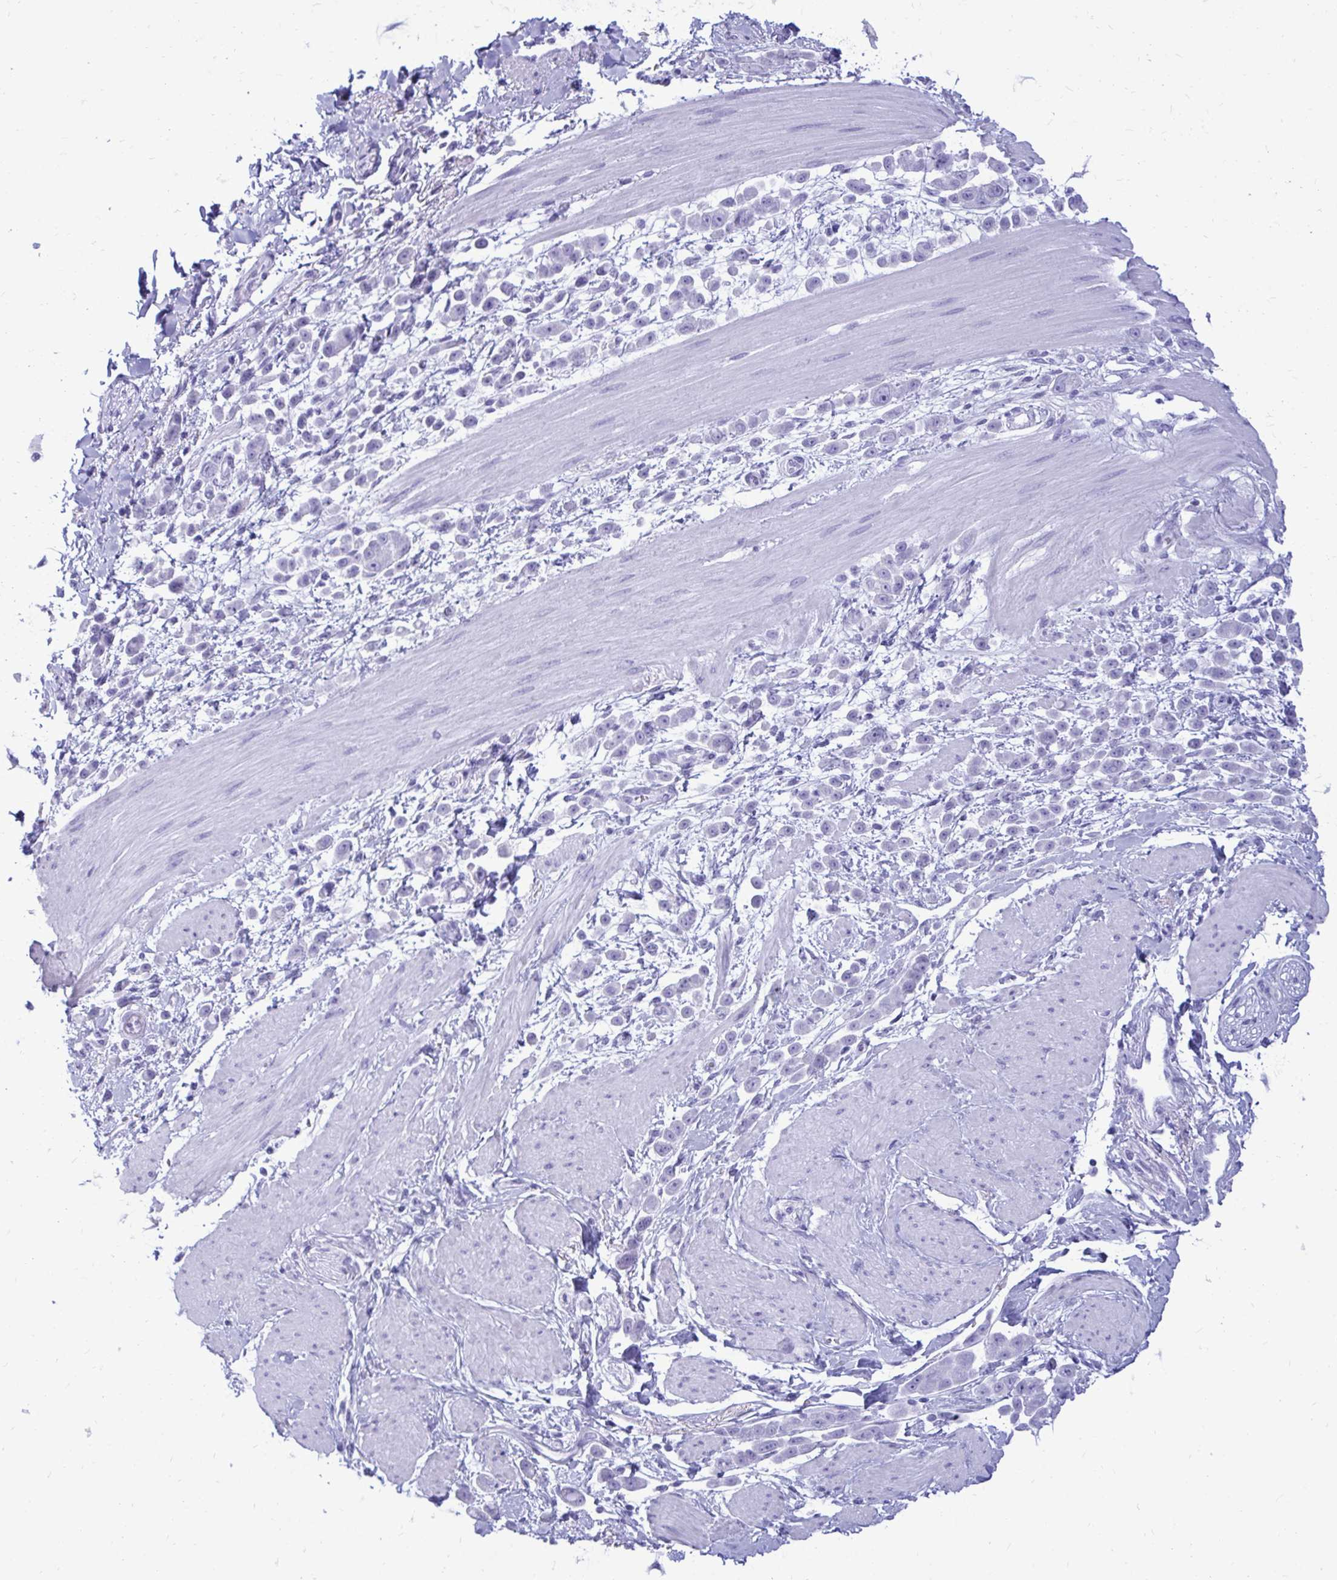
{"staining": {"intensity": "negative", "quantity": "none", "location": "none"}, "tissue": "pancreatic cancer", "cell_type": "Tumor cells", "image_type": "cancer", "snomed": [{"axis": "morphology", "description": "Normal tissue, NOS"}, {"axis": "morphology", "description": "Adenocarcinoma, NOS"}, {"axis": "topography", "description": "Pancreas"}], "caption": "High magnification brightfield microscopy of pancreatic adenocarcinoma stained with DAB (brown) and counterstained with hematoxylin (blue): tumor cells show no significant staining. Nuclei are stained in blue.", "gene": "OR10R2", "patient": {"sex": "female", "age": 64}}